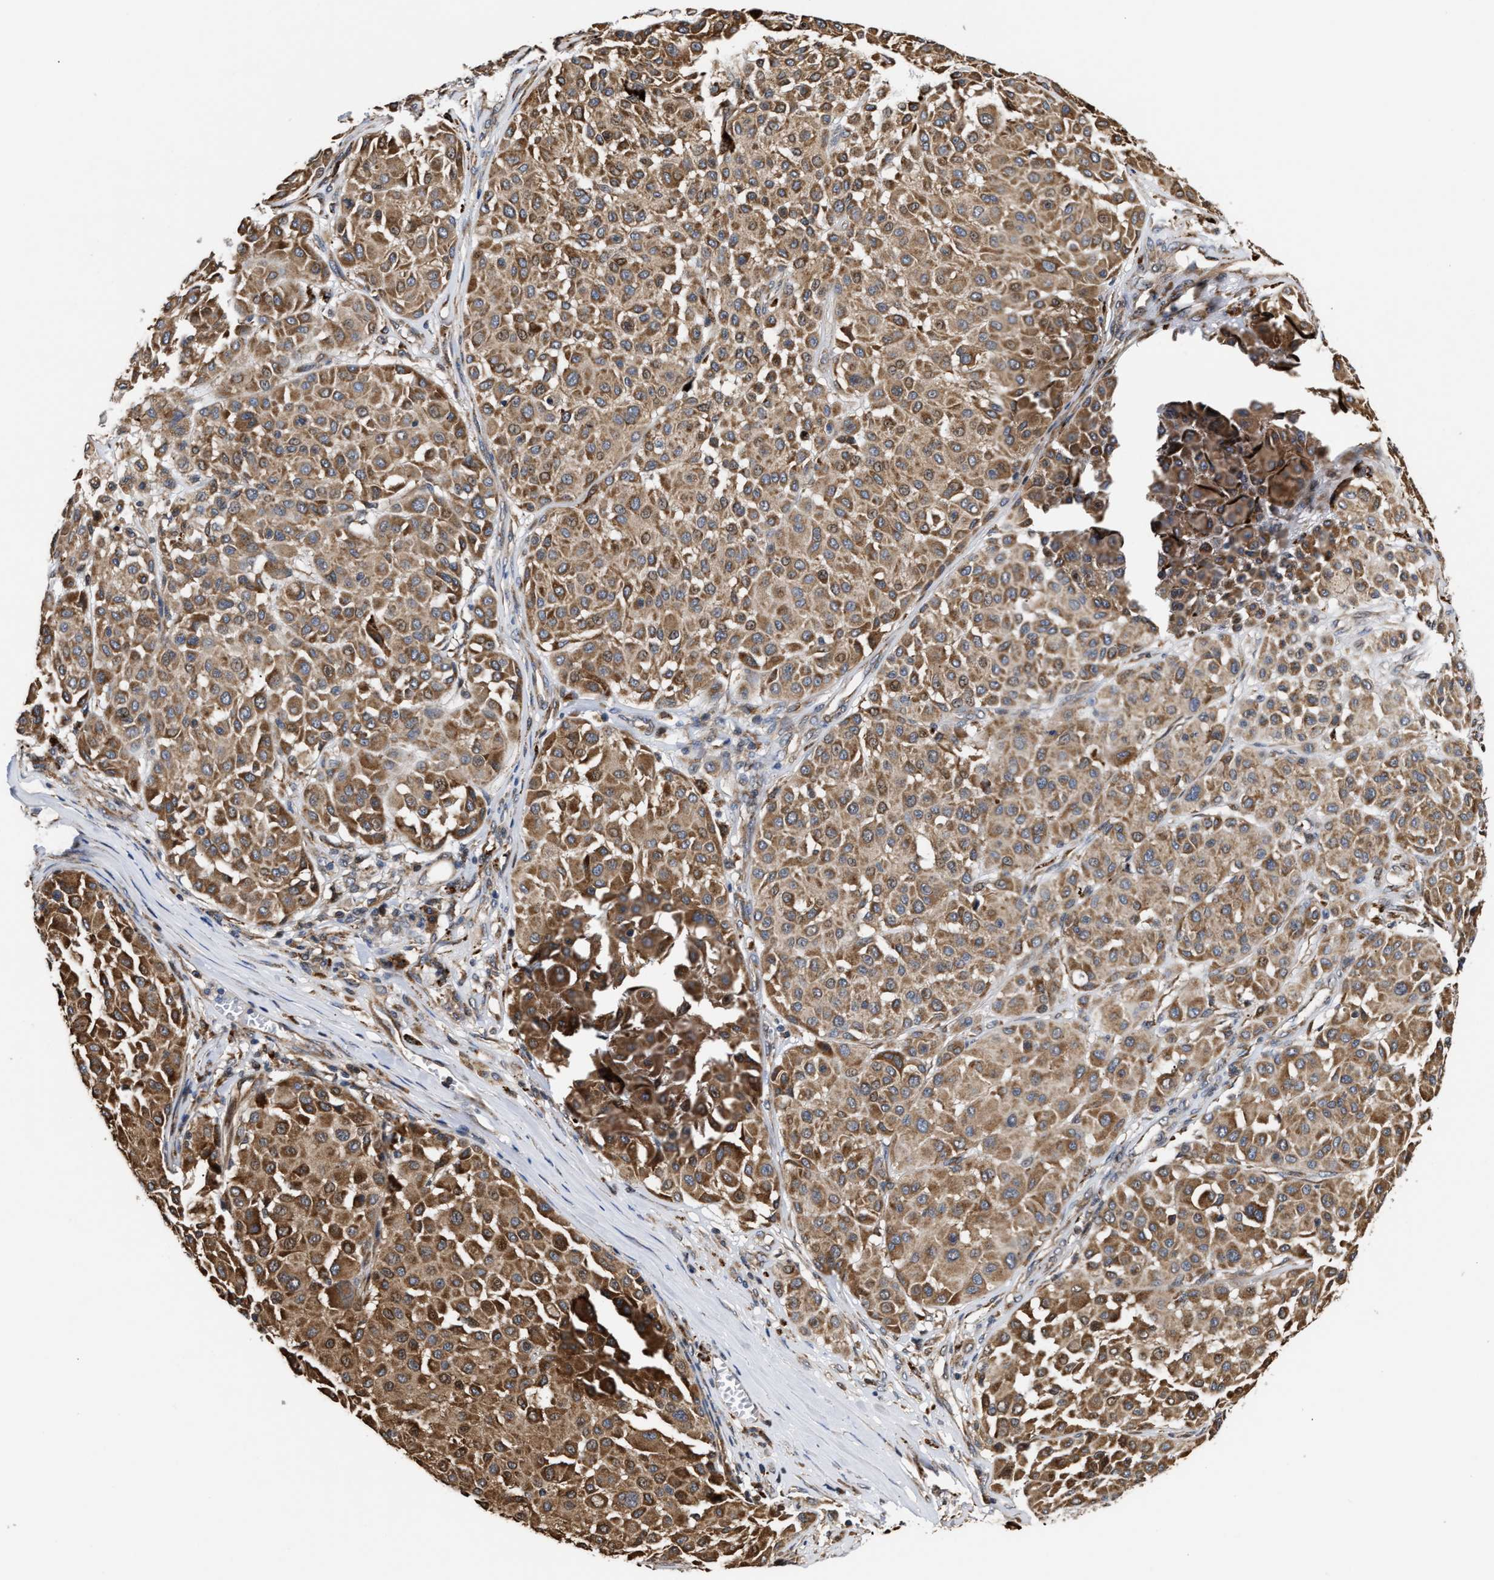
{"staining": {"intensity": "moderate", "quantity": ">75%", "location": "cytoplasmic/membranous"}, "tissue": "melanoma", "cell_type": "Tumor cells", "image_type": "cancer", "snomed": [{"axis": "morphology", "description": "Malignant melanoma, Metastatic site"}, {"axis": "topography", "description": "Soft tissue"}], "caption": "Immunohistochemical staining of human malignant melanoma (metastatic site) displays medium levels of moderate cytoplasmic/membranous protein staining in approximately >75% of tumor cells.", "gene": "GOSR1", "patient": {"sex": "male", "age": 41}}